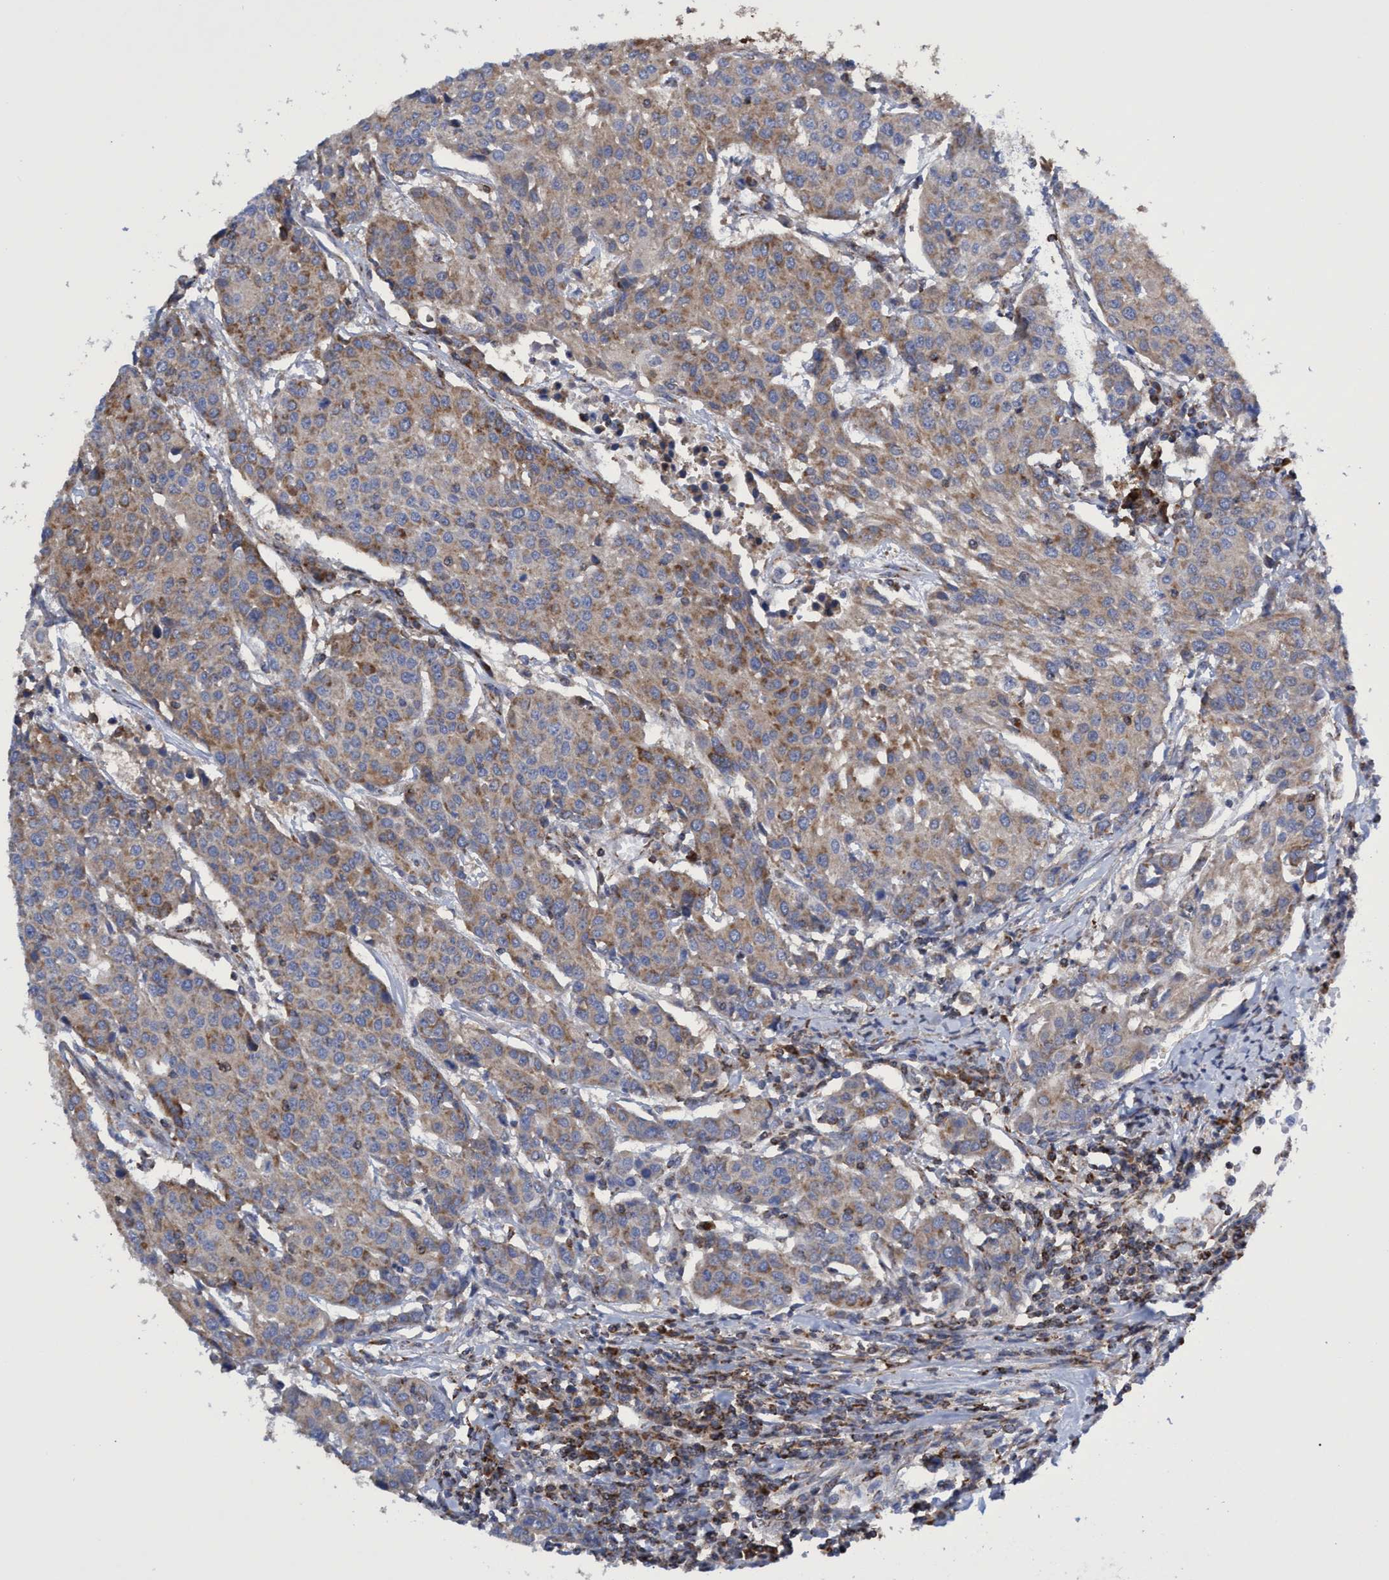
{"staining": {"intensity": "moderate", "quantity": "25%-75%", "location": "cytoplasmic/membranous"}, "tissue": "urothelial cancer", "cell_type": "Tumor cells", "image_type": "cancer", "snomed": [{"axis": "morphology", "description": "Urothelial carcinoma, High grade"}, {"axis": "topography", "description": "Urinary bladder"}], "caption": "About 25%-75% of tumor cells in urothelial cancer reveal moderate cytoplasmic/membranous protein positivity as visualized by brown immunohistochemical staining.", "gene": "CRYZ", "patient": {"sex": "female", "age": 85}}